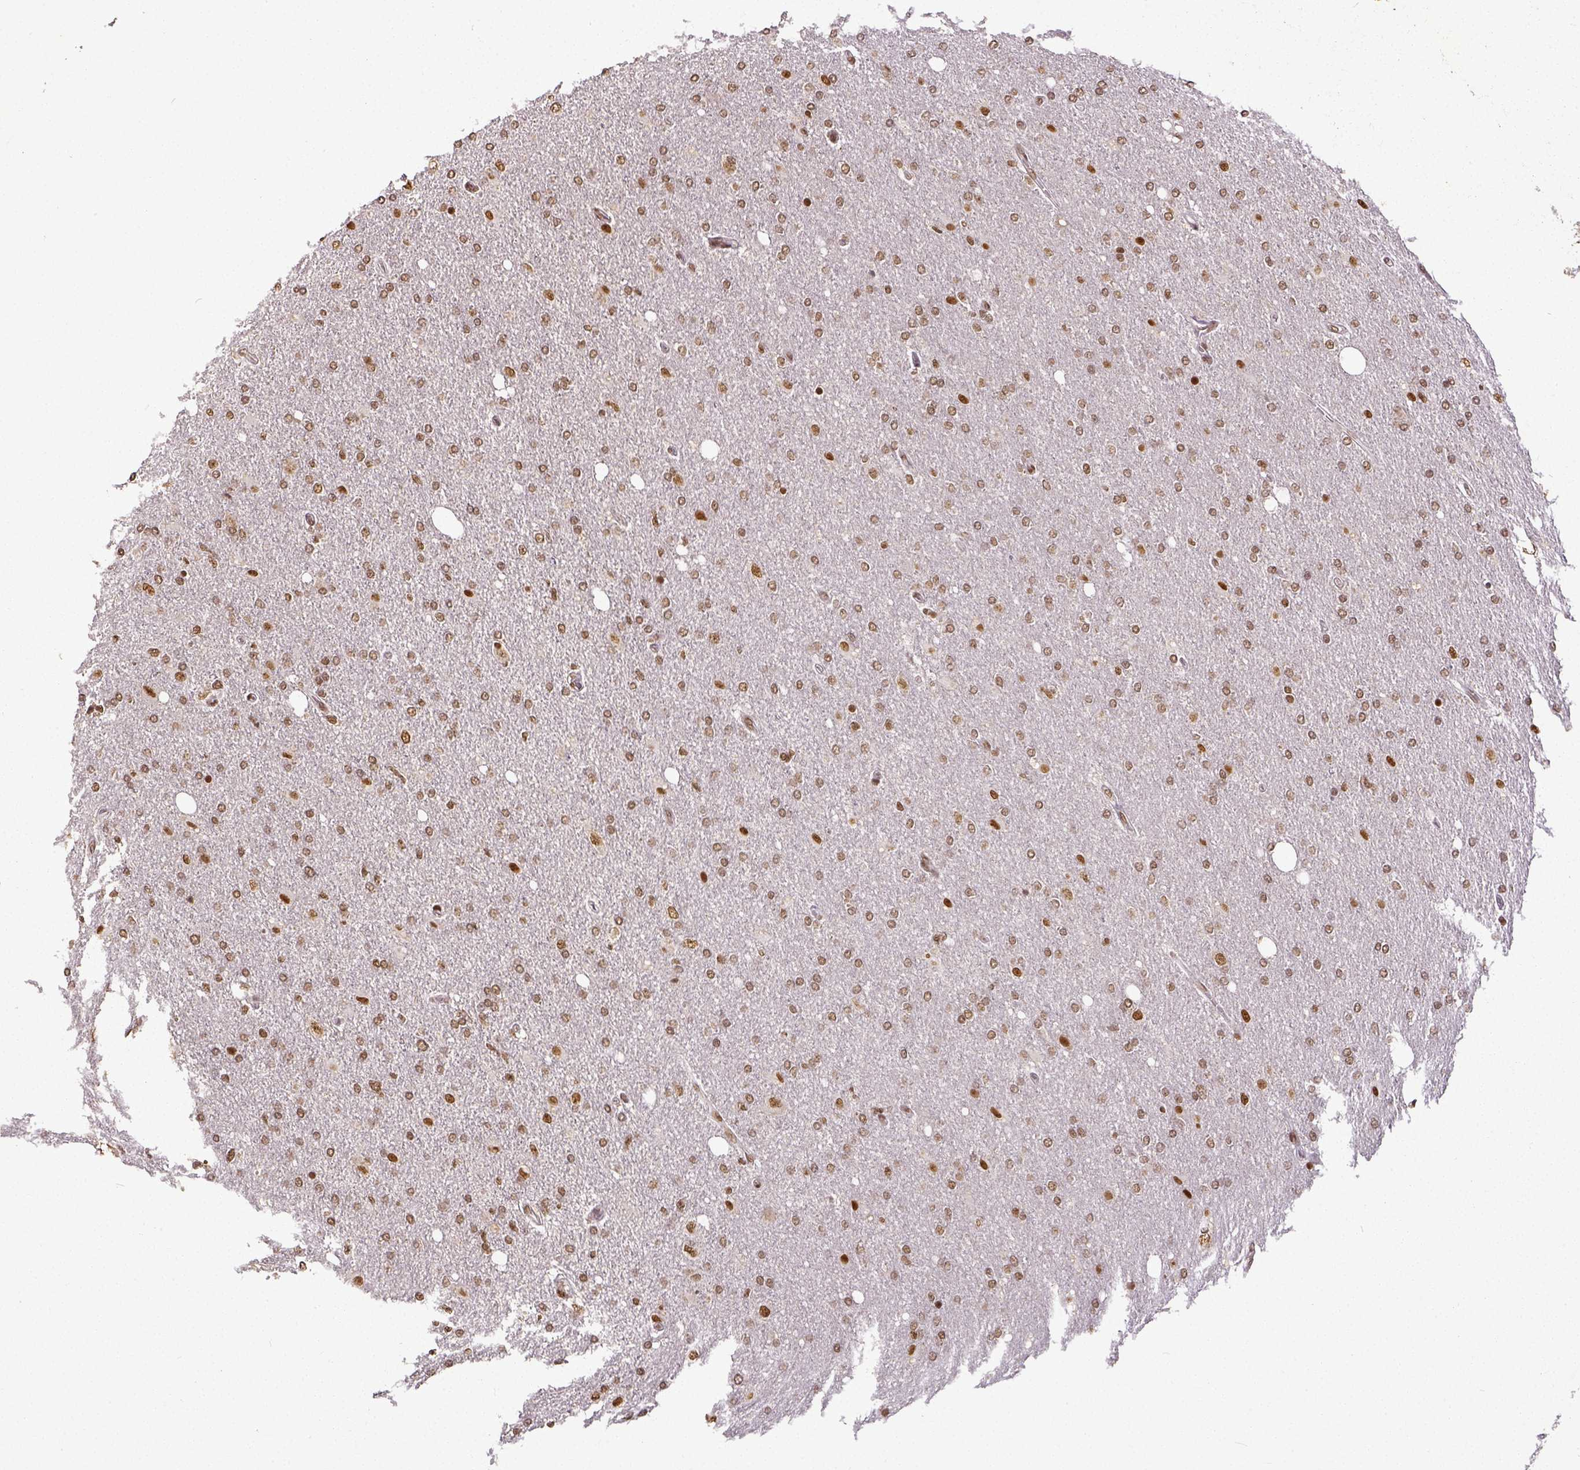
{"staining": {"intensity": "moderate", "quantity": ">75%", "location": "nuclear"}, "tissue": "glioma", "cell_type": "Tumor cells", "image_type": "cancer", "snomed": [{"axis": "morphology", "description": "Glioma, malignant, High grade"}, {"axis": "topography", "description": "Cerebral cortex"}], "caption": "Protein analysis of glioma tissue demonstrates moderate nuclear staining in about >75% of tumor cells.", "gene": "ATRX", "patient": {"sex": "male", "age": 70}}